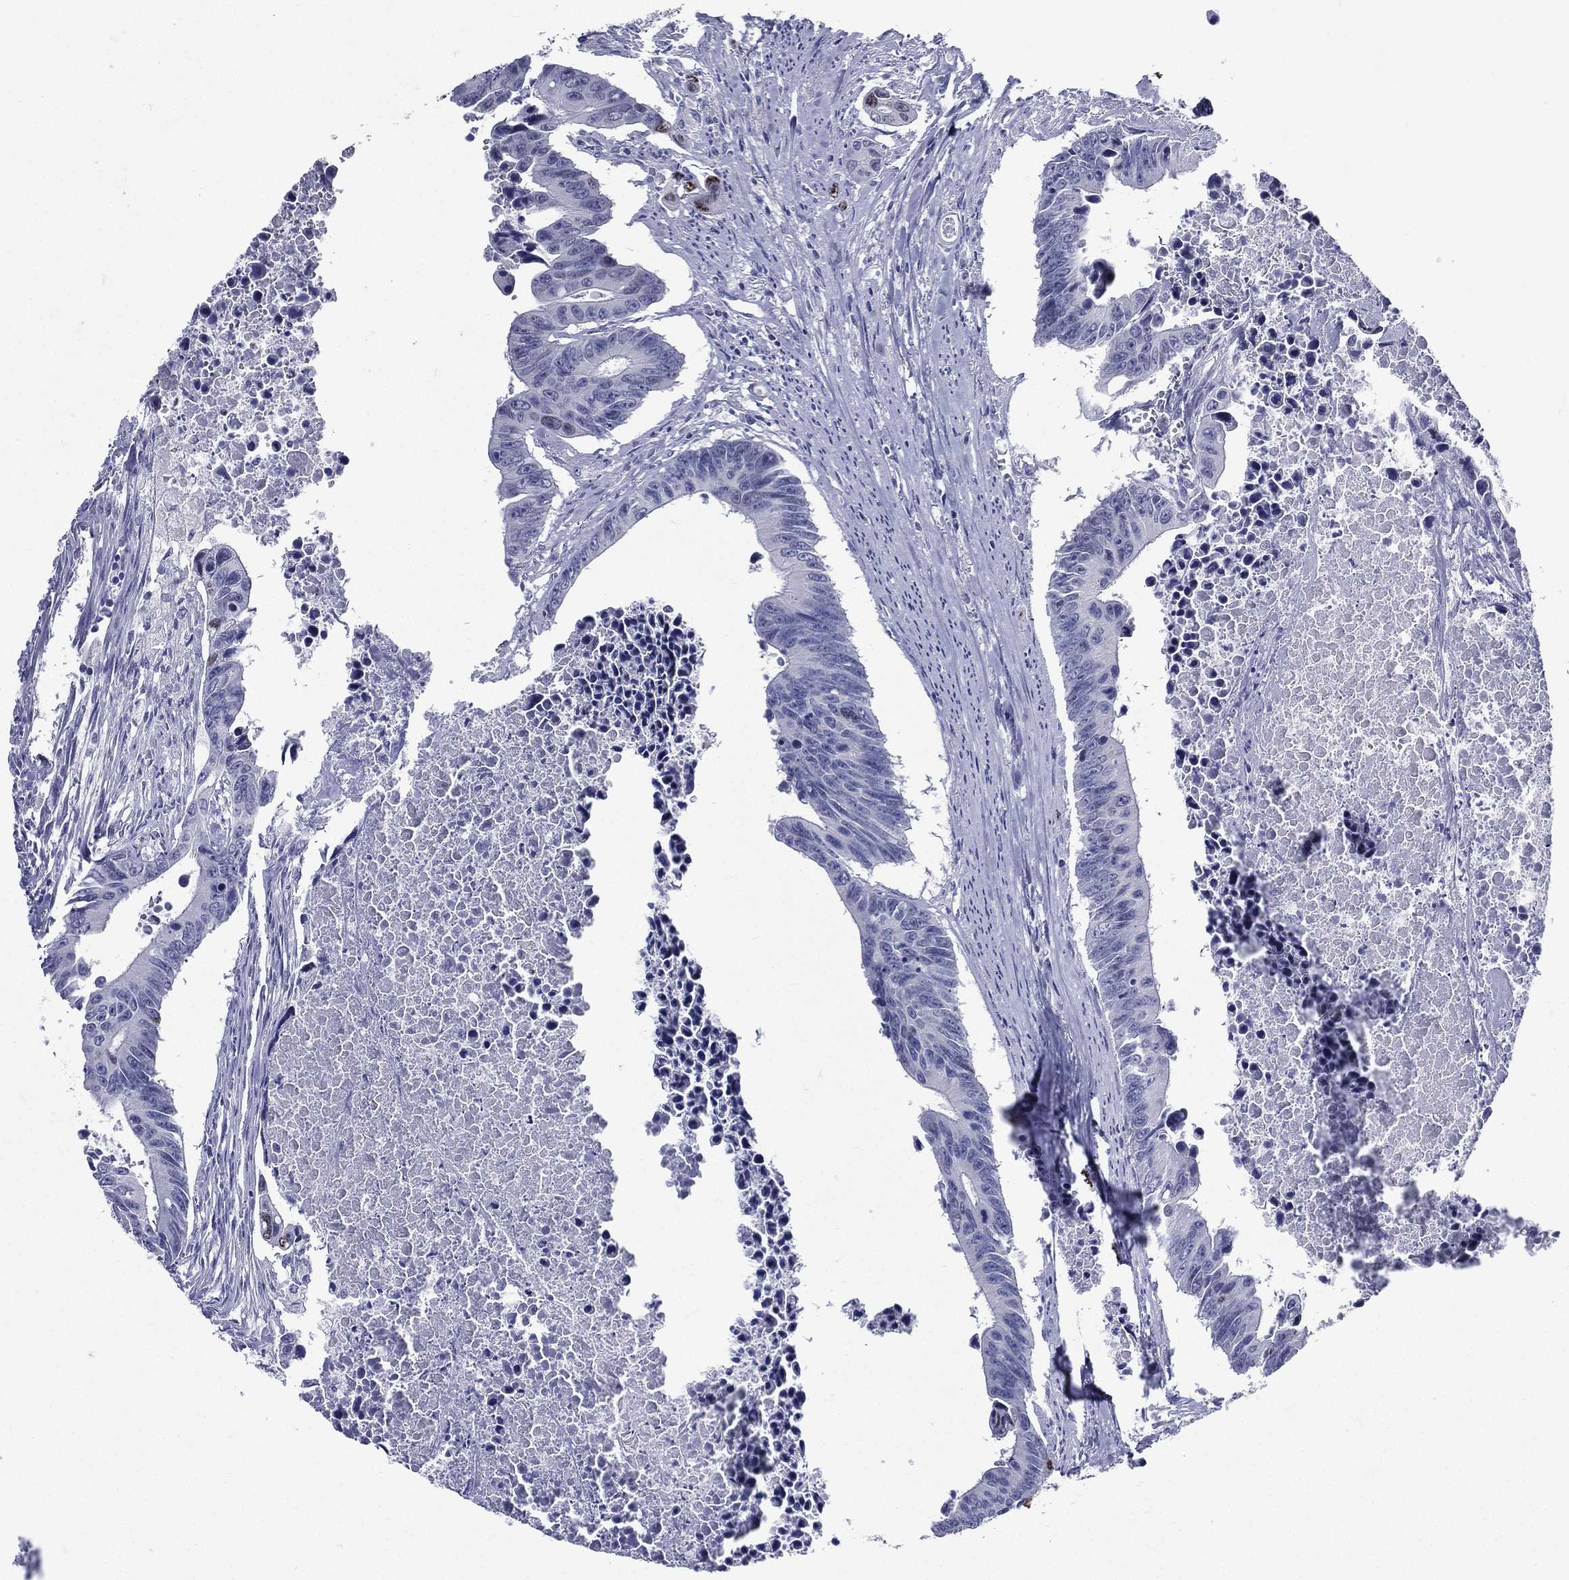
{"staining": {"intensity": "negative", "quantity": "none", "location": "none"}, "tissue": "colorectal cancer", "cell_type": "Tumor cells", "image_type": "cancer", "snomed": [{"axis": "morphology", "description": "Adenocarcinoma, NOS"}, {"axis": "topography", "description": "Colon"}], "caption": "Immunohistochemistry image of neoplastic tissue: human colorectal adenocarcinoma stained with DAB shows no significant protein expression in tumor cells. (DAB (3,3'-diaminobenzidine) IHC with hematoxylin counter stain).", "gene": "TGM1", "patient": {"sex": "female", "age": 87}}